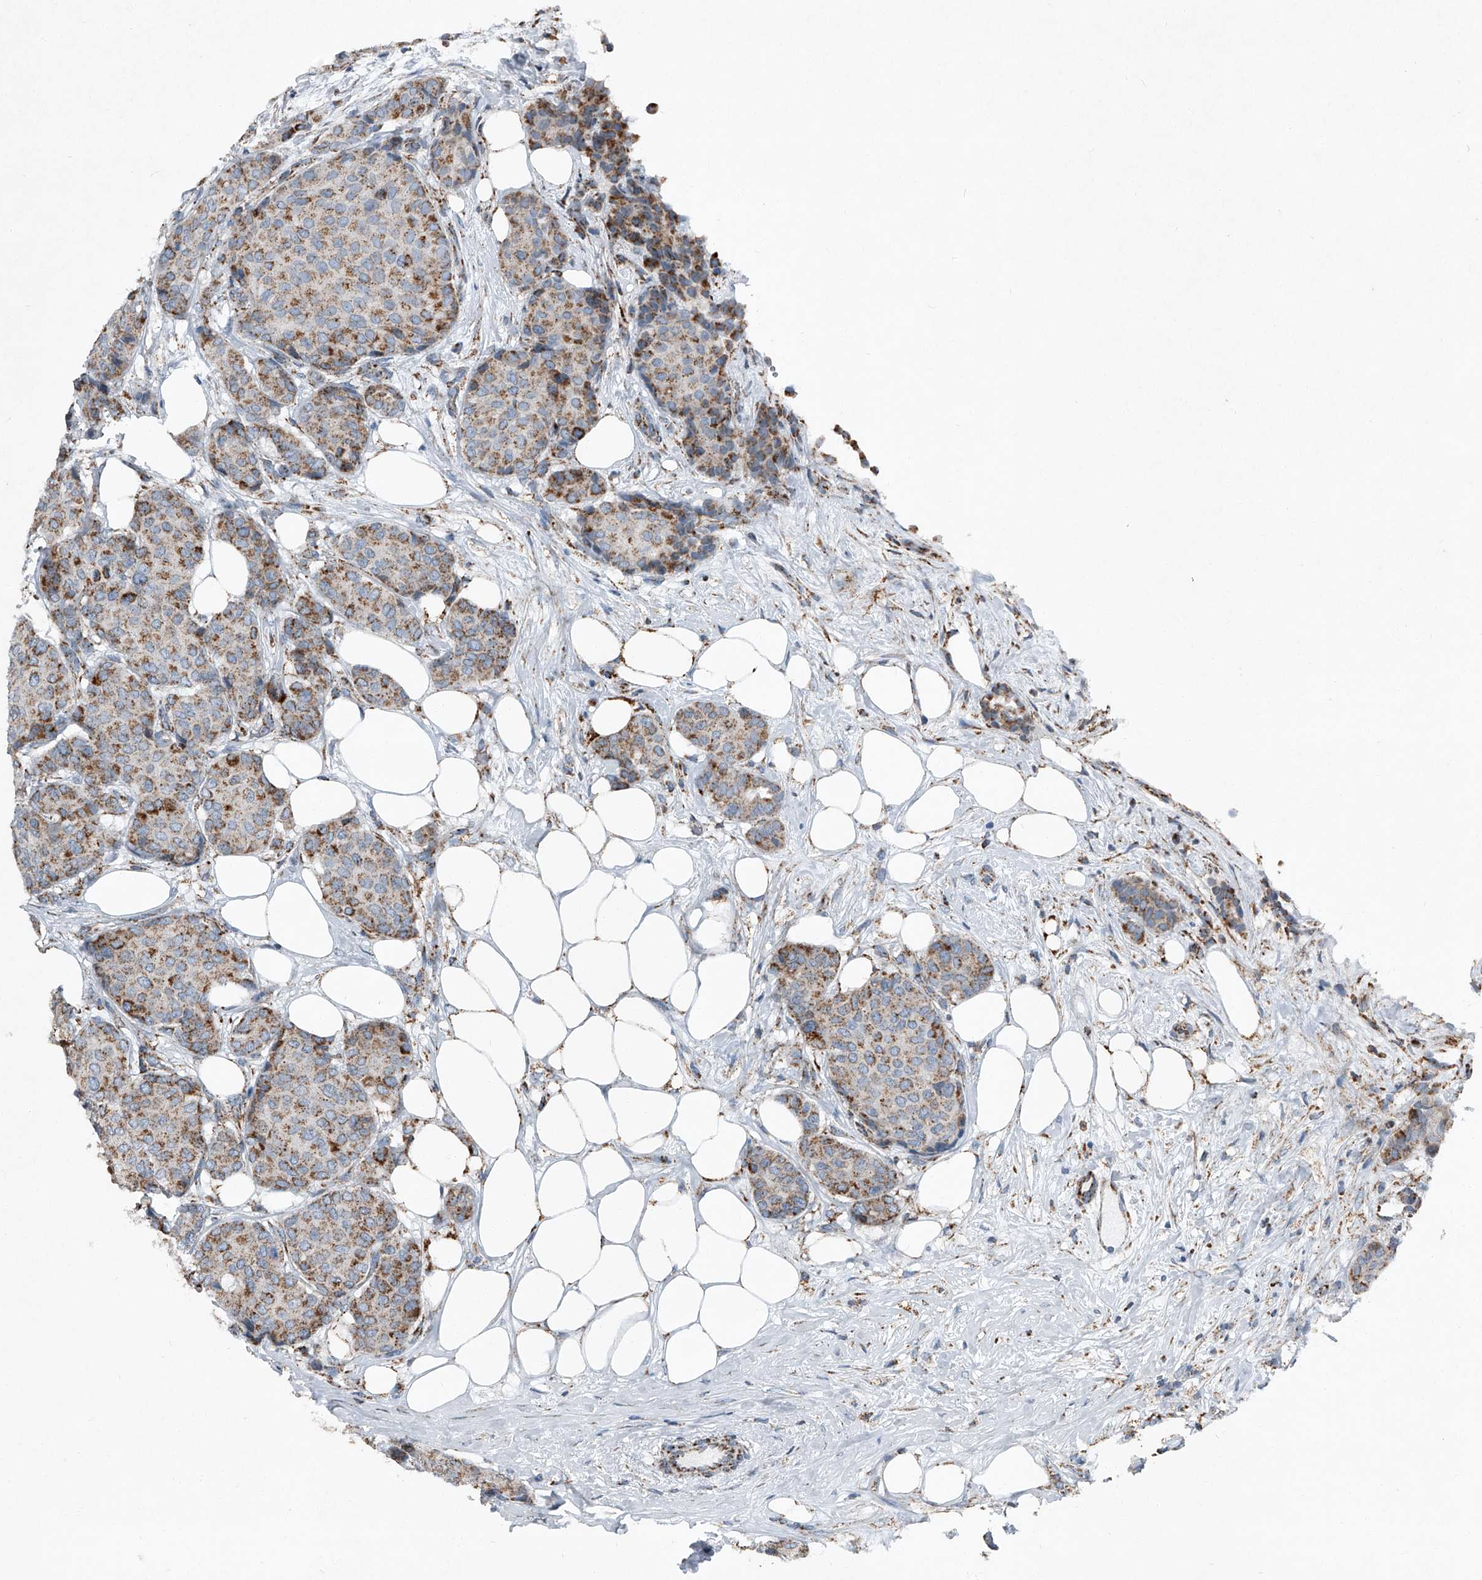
{"staining": {"intensity": "moderate", "quantity": ">75%", "location": "cytoplasmic/membranous"}, "tissue": "breast cancer", "cell_type": "Tumor cells", "image_type": "cancer", "snomed": [{"axis": "morphology", "description": "Duct carcinoma"}, {"axis": "topography", "description": "Breast"}], "caption": "IHC image of breast intraductal carcinoma stained for a protein (brown), which displays medium levels of moderate cytoplasmic/membranous positivity in approximately >75% of tumor cells.", "gene": "CHRNA7", "patient": {"sex": "female", "age": 75}}